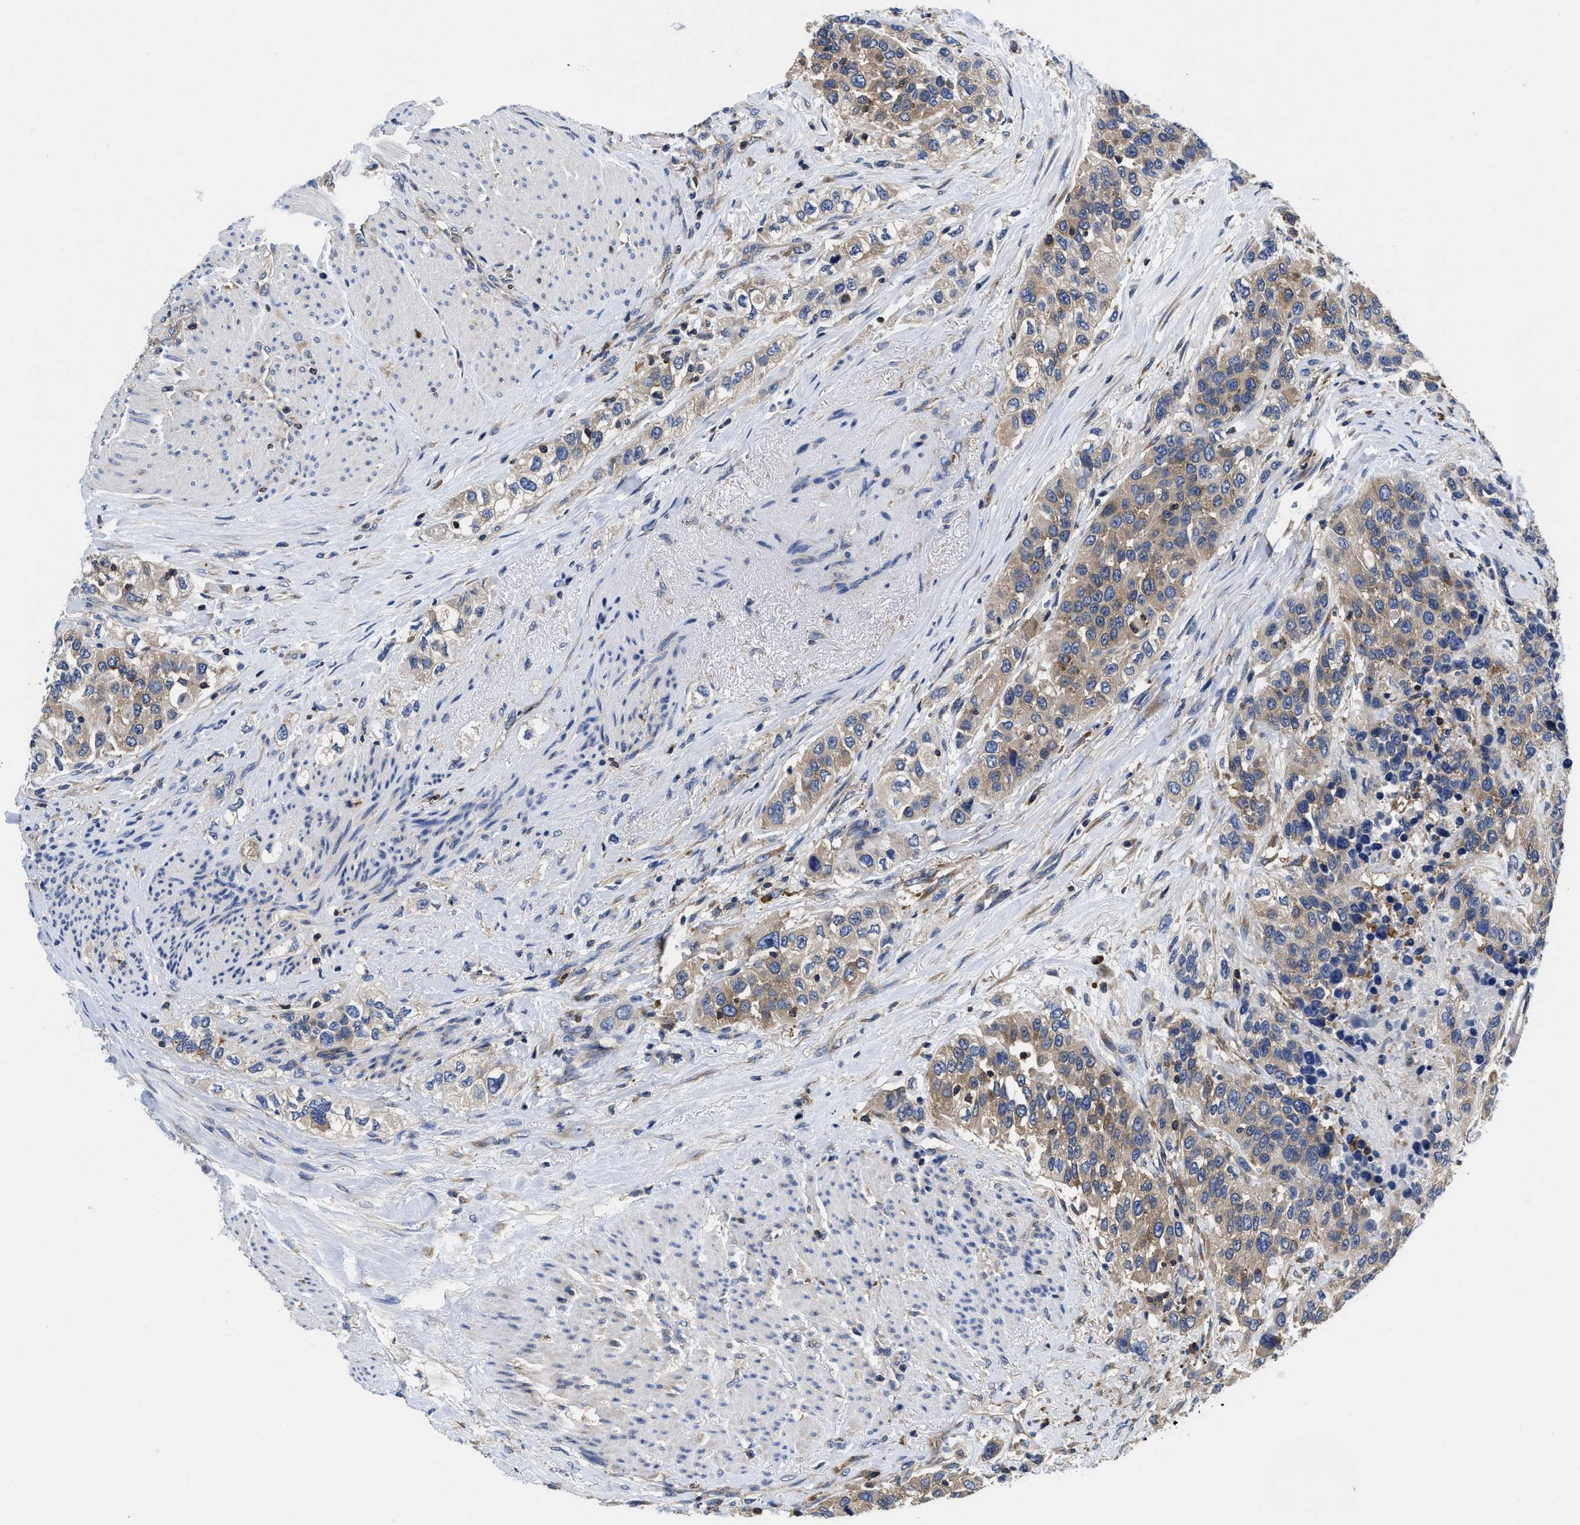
{"staining": {"intensity": "moderate", "quantity": ">75%", "location": "cytoplasmic/membranous"}, "tissue": "urothelial cancer", "cell_type": "Tumor cells", "image_type": "cancer", "snomed": [{"axis": "morphology", "description": "Urothelial carcinoma, High grade"}, {"axis": "topography", "description": "Urinary bladder"}], "caption": "Immunohistochemistry (IHC) staining of high-grade urothelial carcinoma, which reveals medium levels of moderate cytoplasmic/membranous expression in about >75% of tumor cells indicating moderate cytoplasmic/membranous protein positivity. The staining was performed using DAB (3,3'-diaminobenzidine) (brown) for protein detection and nuclei were counterstained in hematoxylin (blue).", "gene": "YARS1", "patient": {"sex": "female", "age": 80}}